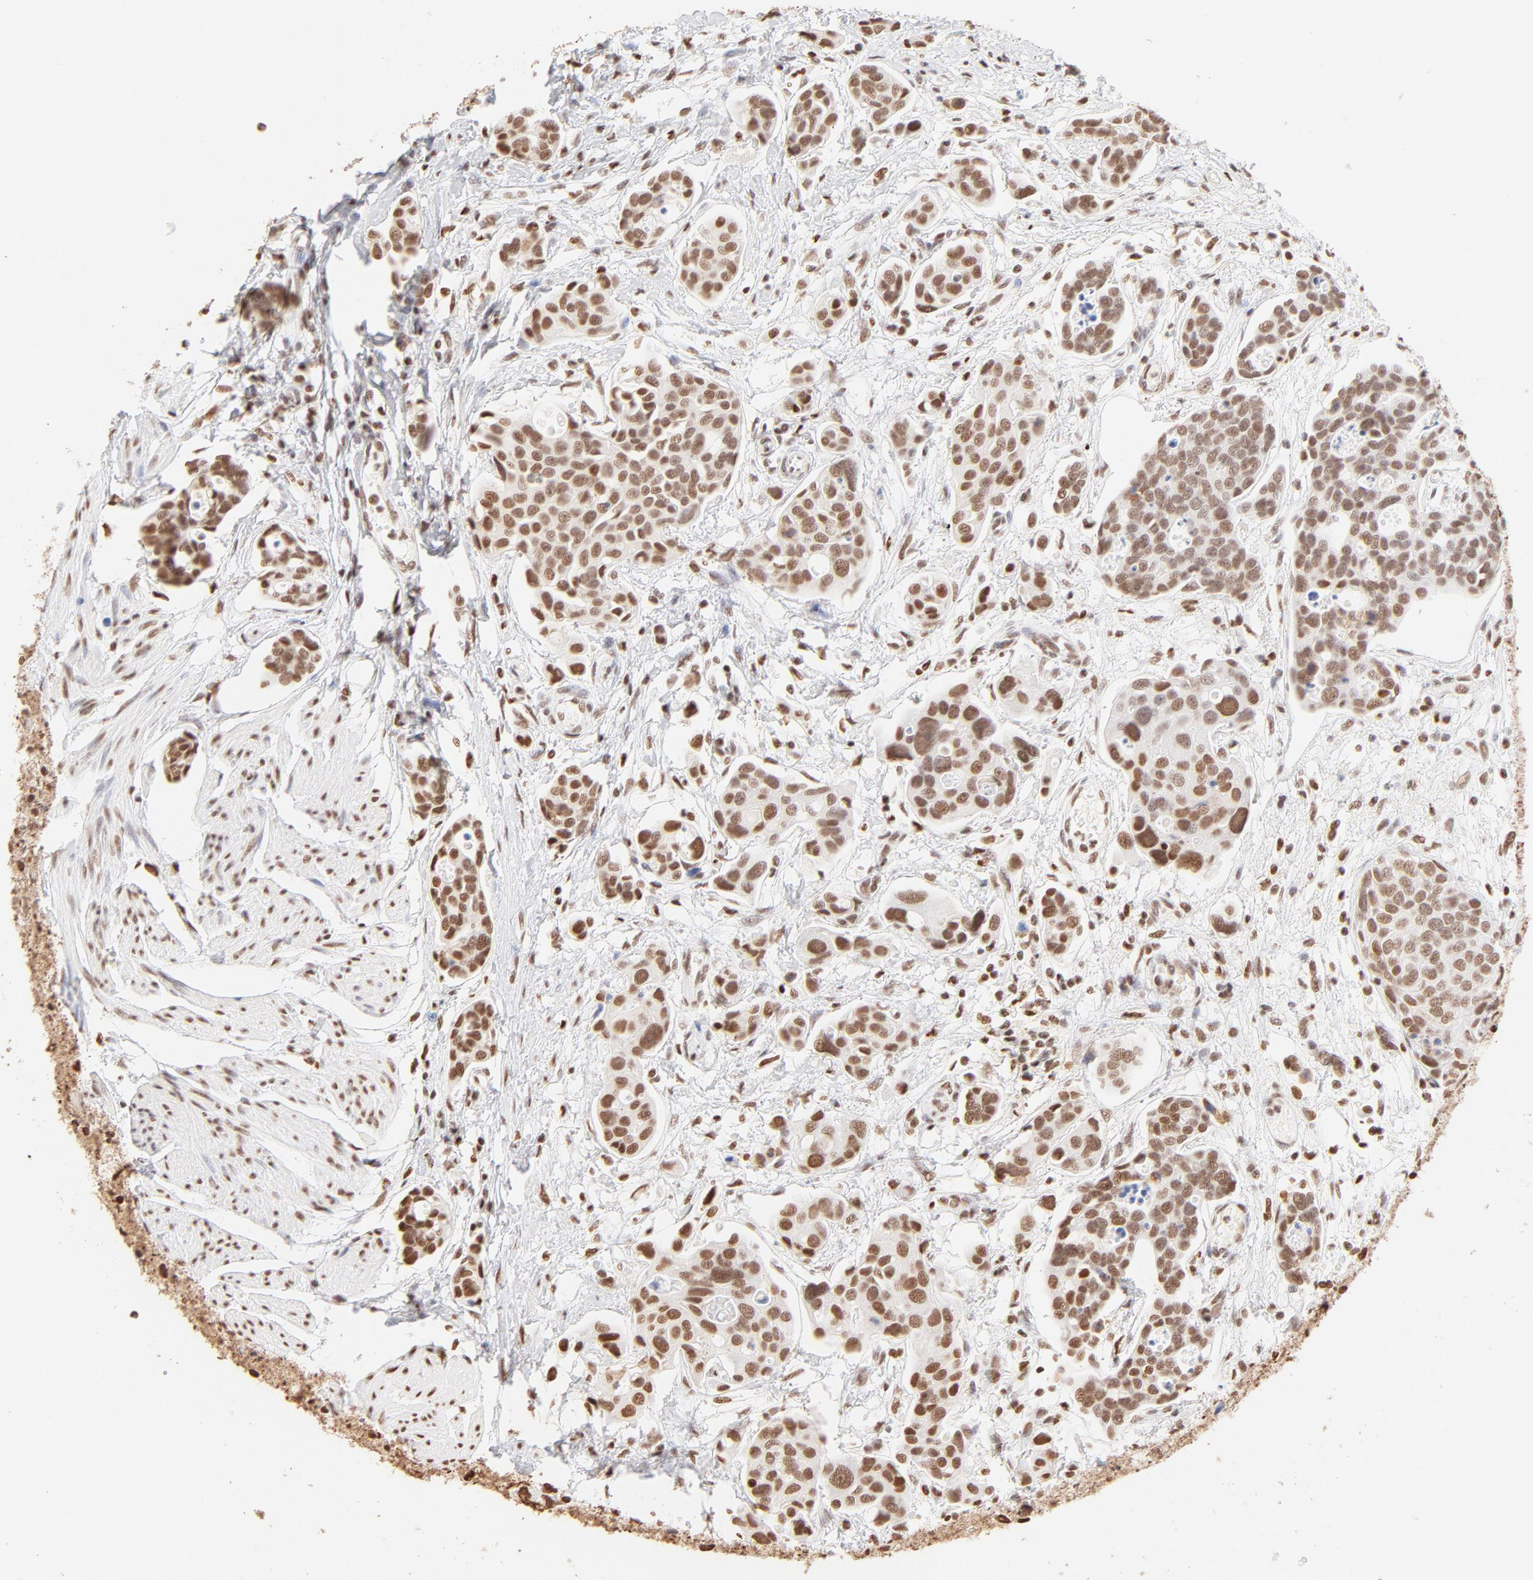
{"staining": {"intensity": "strong", "quantity": ">75%", "location": "nuclear"}, "tissue": "urothelial cancer", "cell_type": "Tumor cells", "image_type": "cancer", "snomed": [{"axis": "morphology", "description": "Urothelial carcinoma, High grade"}, {"axis": "topography", "description": "Urinary bladder"}], "caption": "Urothelial cancer stained with immunohistochemistry (IHC) displays strong nuclear expression in approximately >75% of tumor cells. (IHC, brightfield microscopy, high magnification).", "gene": "ZNF540", "patient": {"sex": "male", "age": 78}}